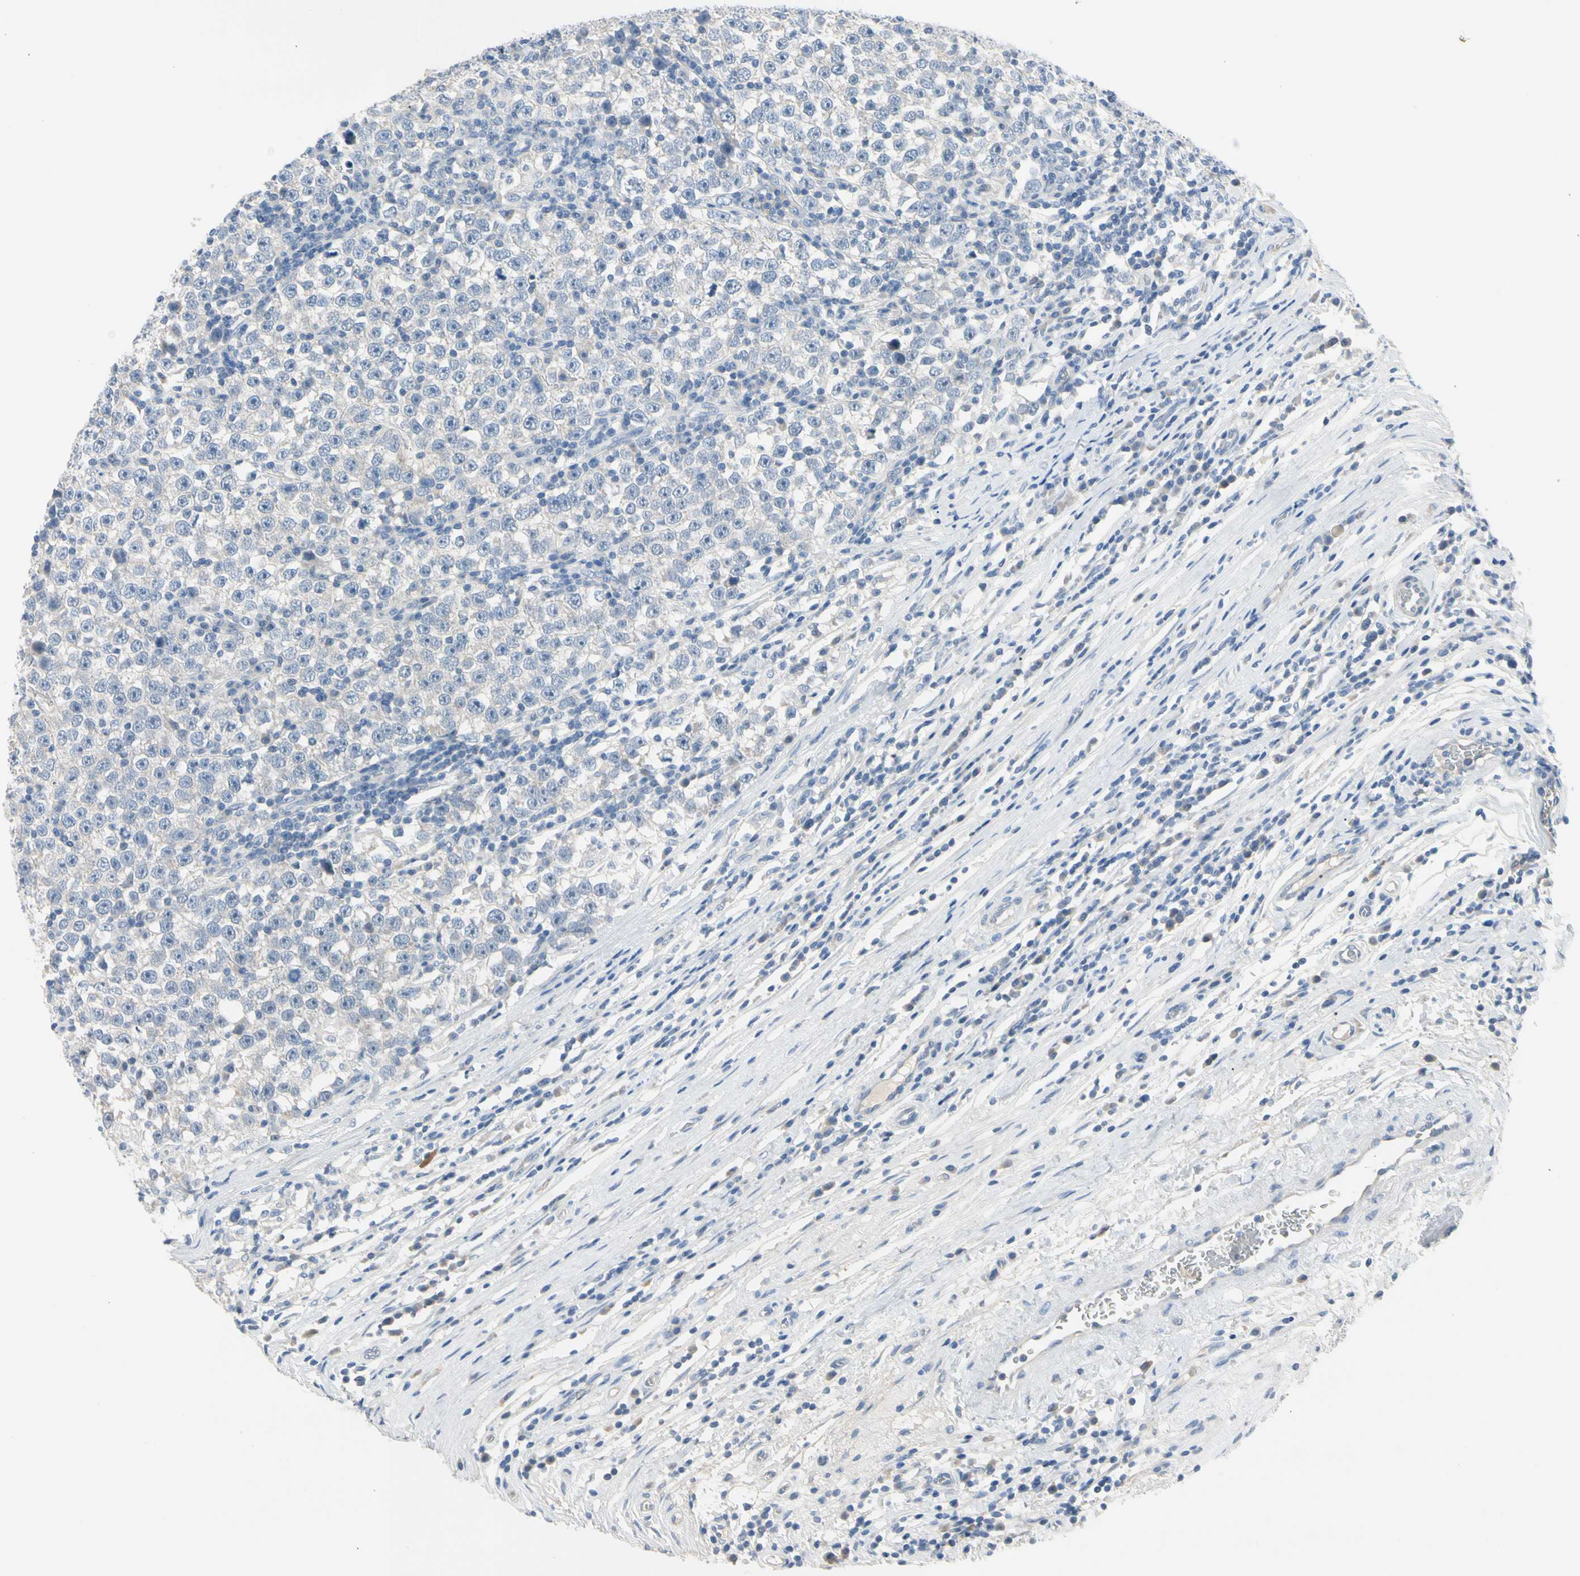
{"staining": {"intensity": "negative", "quantity": "none", "location": "none"}, "tissue": "testis cancer", "cell_type": "Tumor cells", "image_type": "cancer", "snomed": [{"axis": "morphology", "description": "Seminoma, NOS"}, {"axis": "topography", "description": "Testis"}], "caption": "The photomicrograph reveals no staining of tumor cells in seminoma (testis).", "gene": "MARK1", "patient": {"sex": "male", "age": 43}}